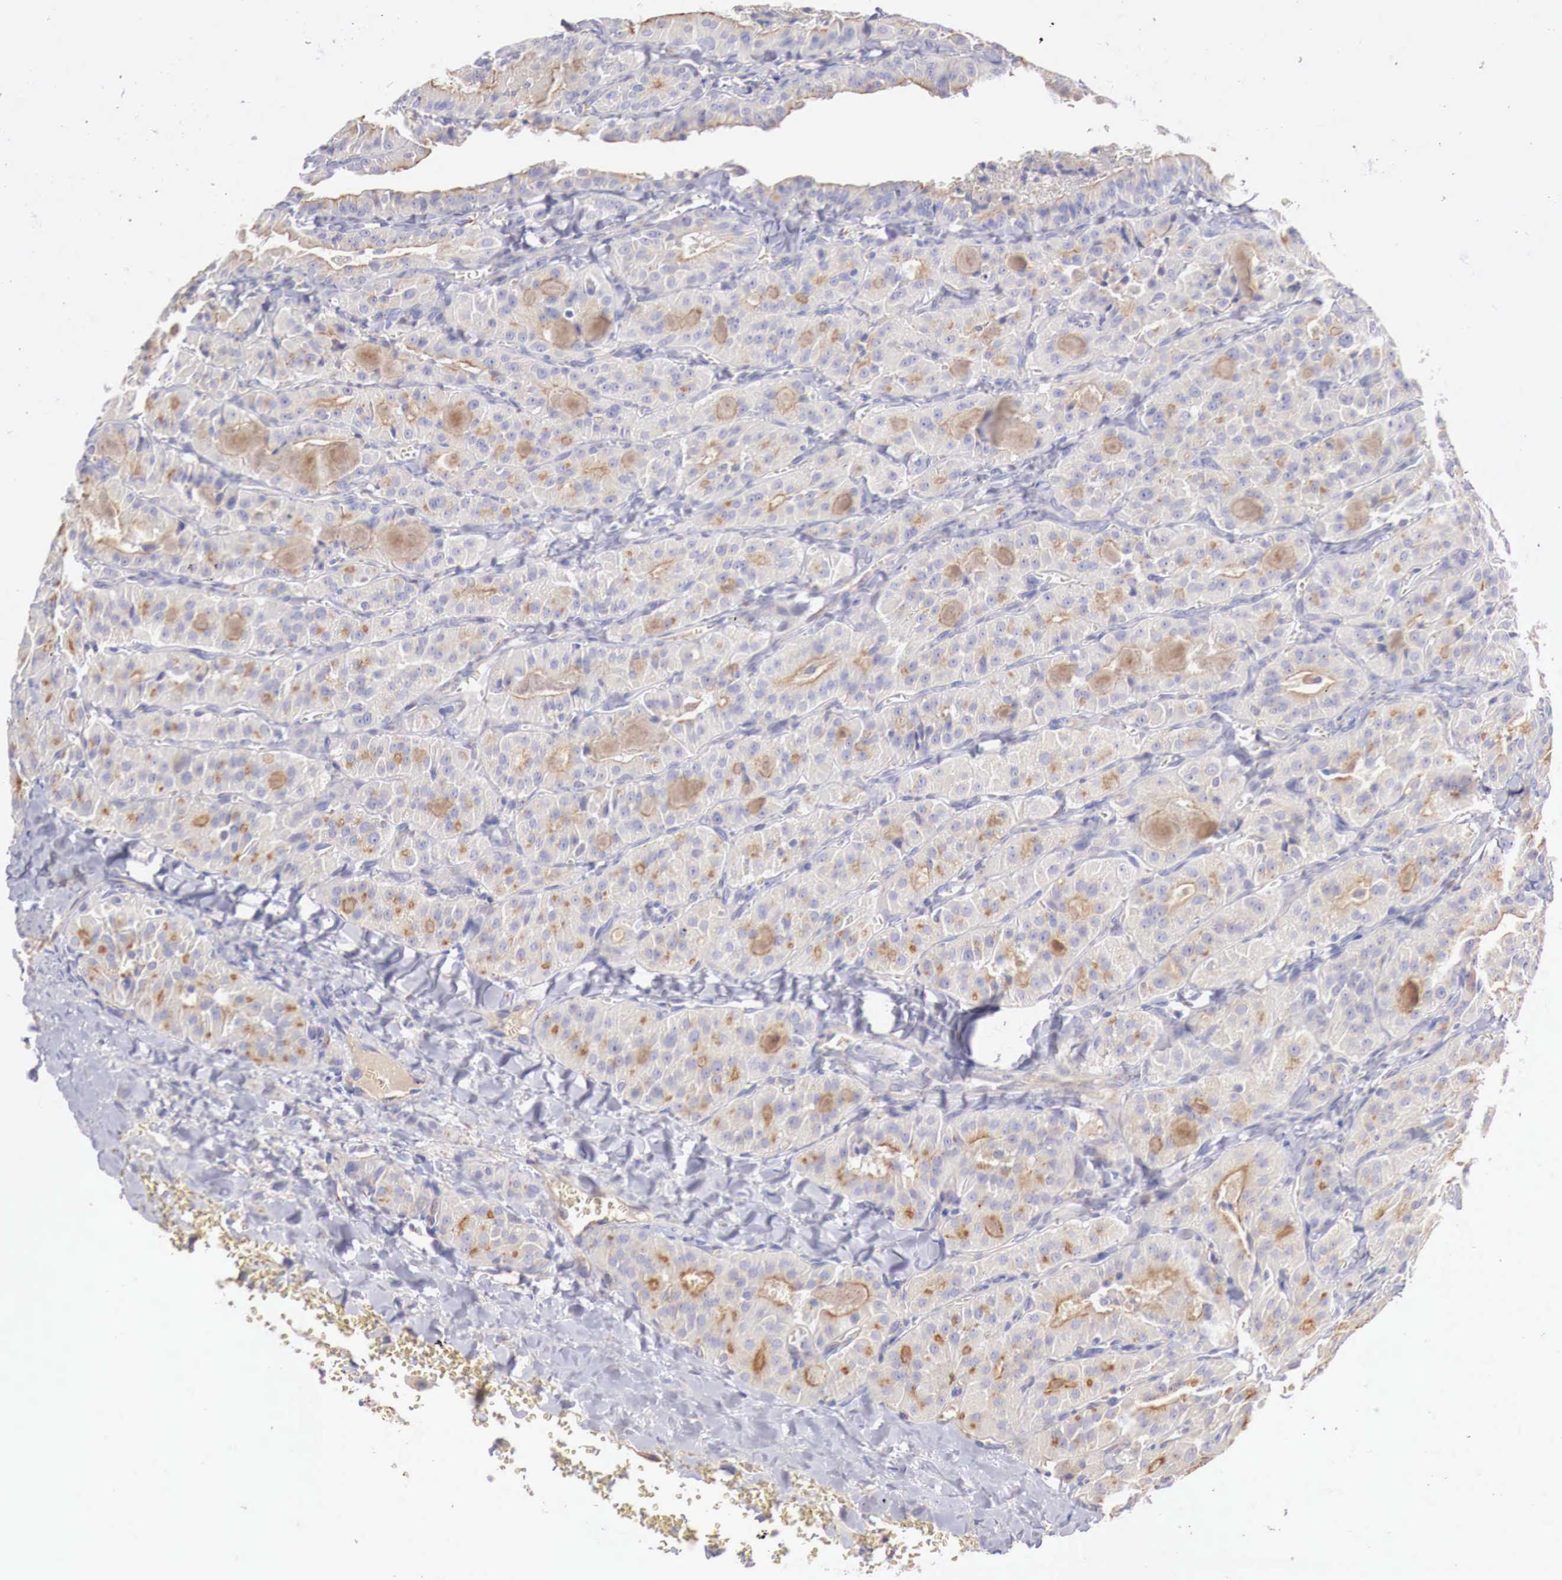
{"staining": {"intensity": "moderate", "quantity": "25%-75%", "location": "cytoplasmic/membranous"}, "tissue": "thyroid cancer", "cell_type": "Tumor cells", "image_type": "cancer", "snomed": [{"axis": "morphology", "description": "Carcinoma, NOS"}, {"axis": "topography", "description": "Thyroid gland"}], "caption": "Tumor cells exhibit medium levels of moderate cytoplasmic/membranous expression in approximately 25%-75% of cells in thyroid carcinoma.", "gene": "KLHDC7B", "patient": {"sex": "male", "age": 76}}